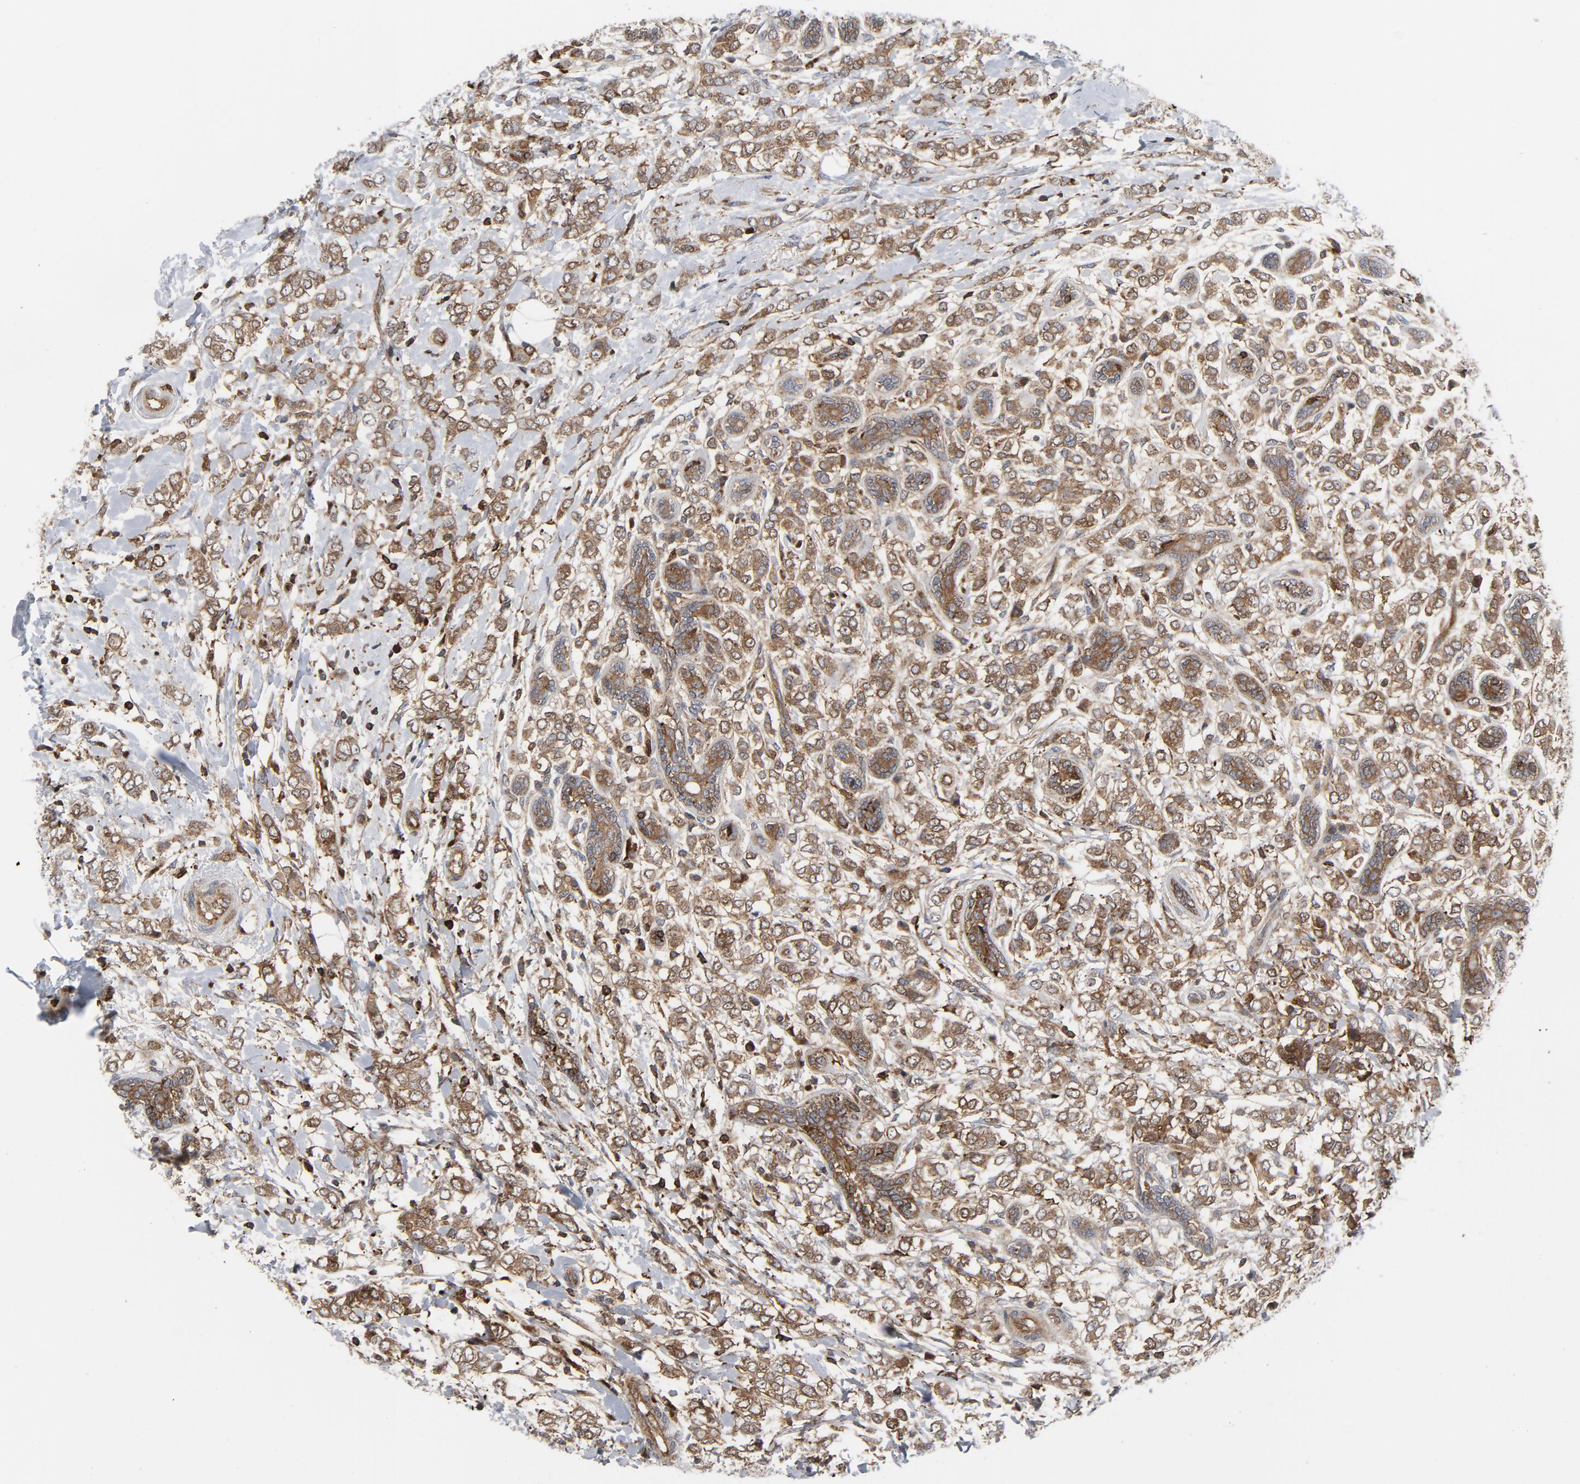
{"staining": {"intensity": "moderate", "quantity": ">75%", "location": "cytoplasmic/membranous"}, "tissue": "breast cancer", "cell_type": "Tumor cells", "image_type": "cancer", "snomed": [{"axis": "morphology", "description": "Normal tissue, NOS"}, {"axis": "morphology", "description": "Lobular carcinoma"}, {"axis": "topography", "description": "Breast"}], "caption": "Protein staining displays moderate cytoplasmic/membranous expression in about >75% of tumor cells in lobular carcinoma (breast).", "gene": "YES1", "patient": {"sex": "female", "age": 47}}